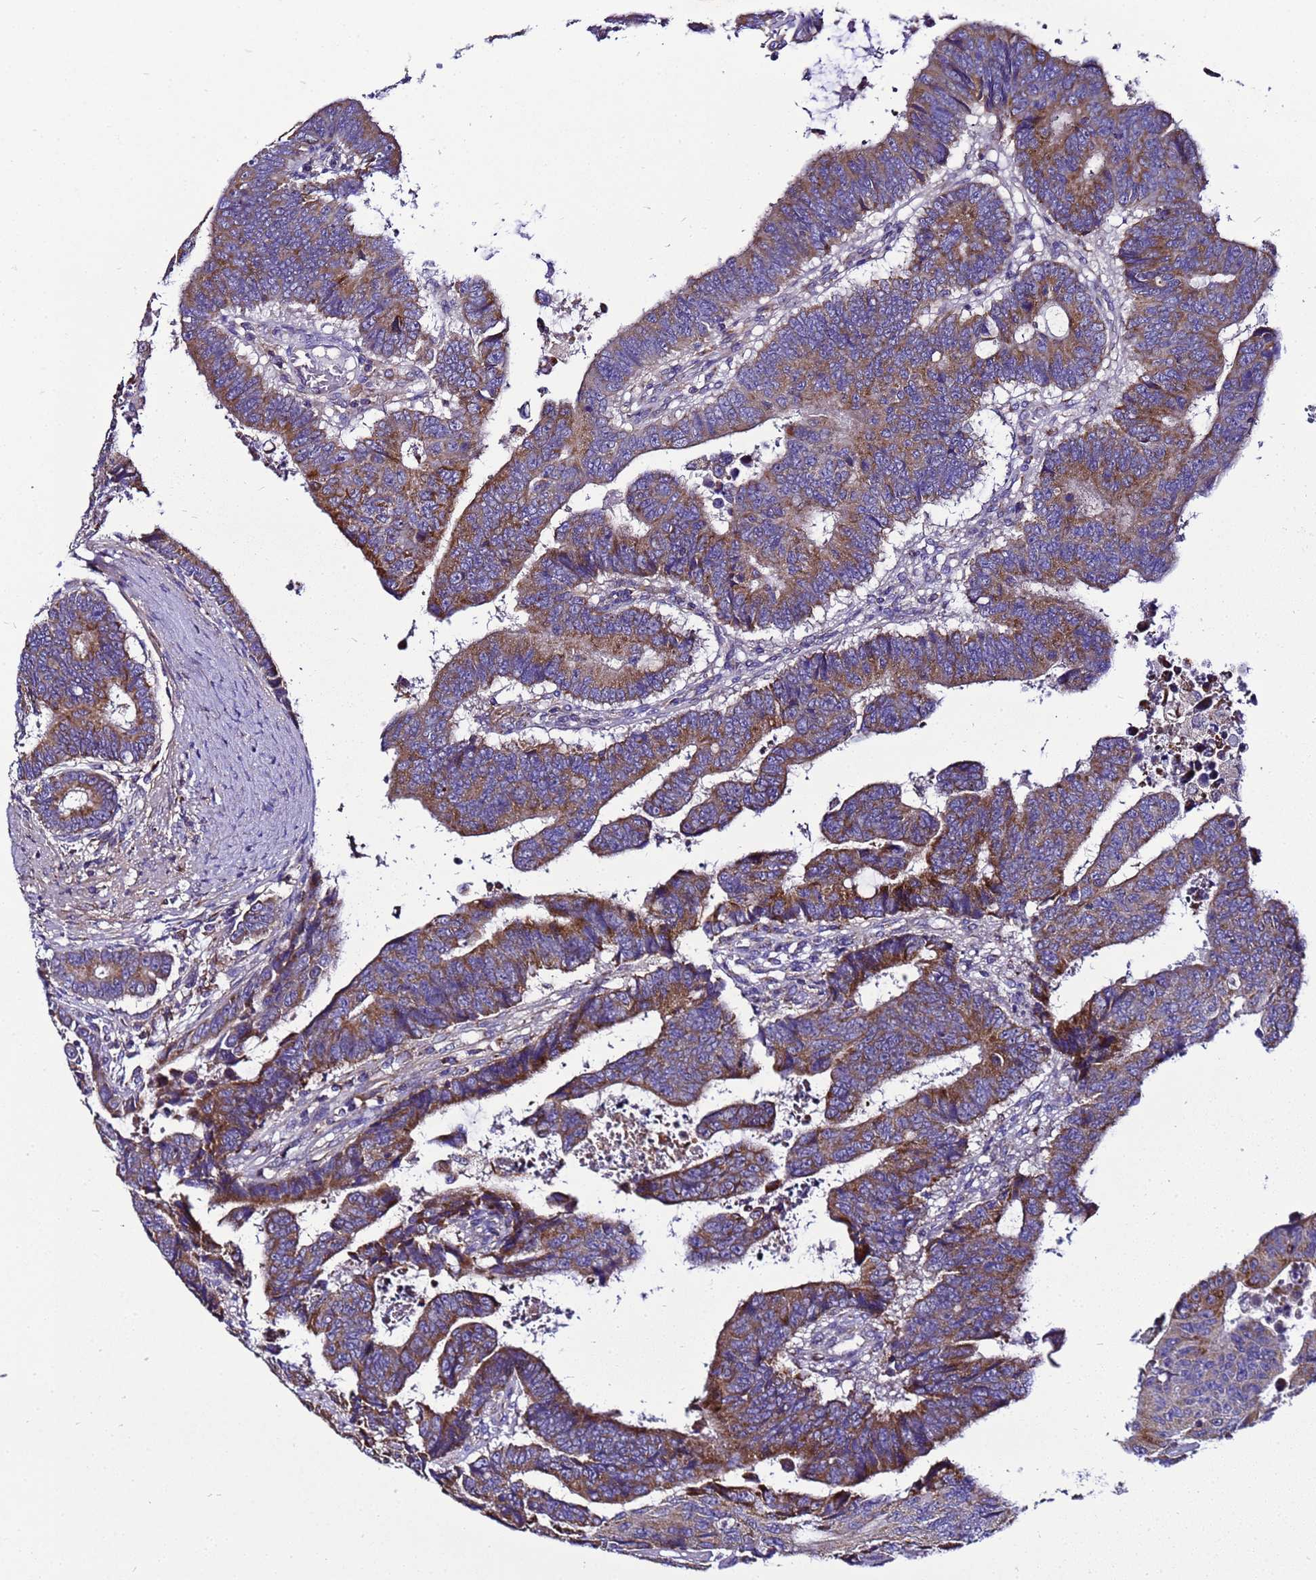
{"staining": {"intensity": "moderate", "quantity": ">75%", "location": "cytoplasmic/membranous"}, "tissue": "colorectal cancer", "cell_type": "Tumor cells", "image_type": "cancer", "snomed": [{"axis": "morphology", "description": "Adenocarcinoma, NOS"}, {"axis": "topography", "description": "Rectum"}], "caption": "IHC of colorectal adenocarcinoma displays medium levels of moderate cytoplasmic/membranous expression in about >75% of tumor cells. (brown staining indicates protein expression, while blue staining denotes nuclei).", "gene": "HIGD2A", "patient": {"sex": "male", "age": 84}}